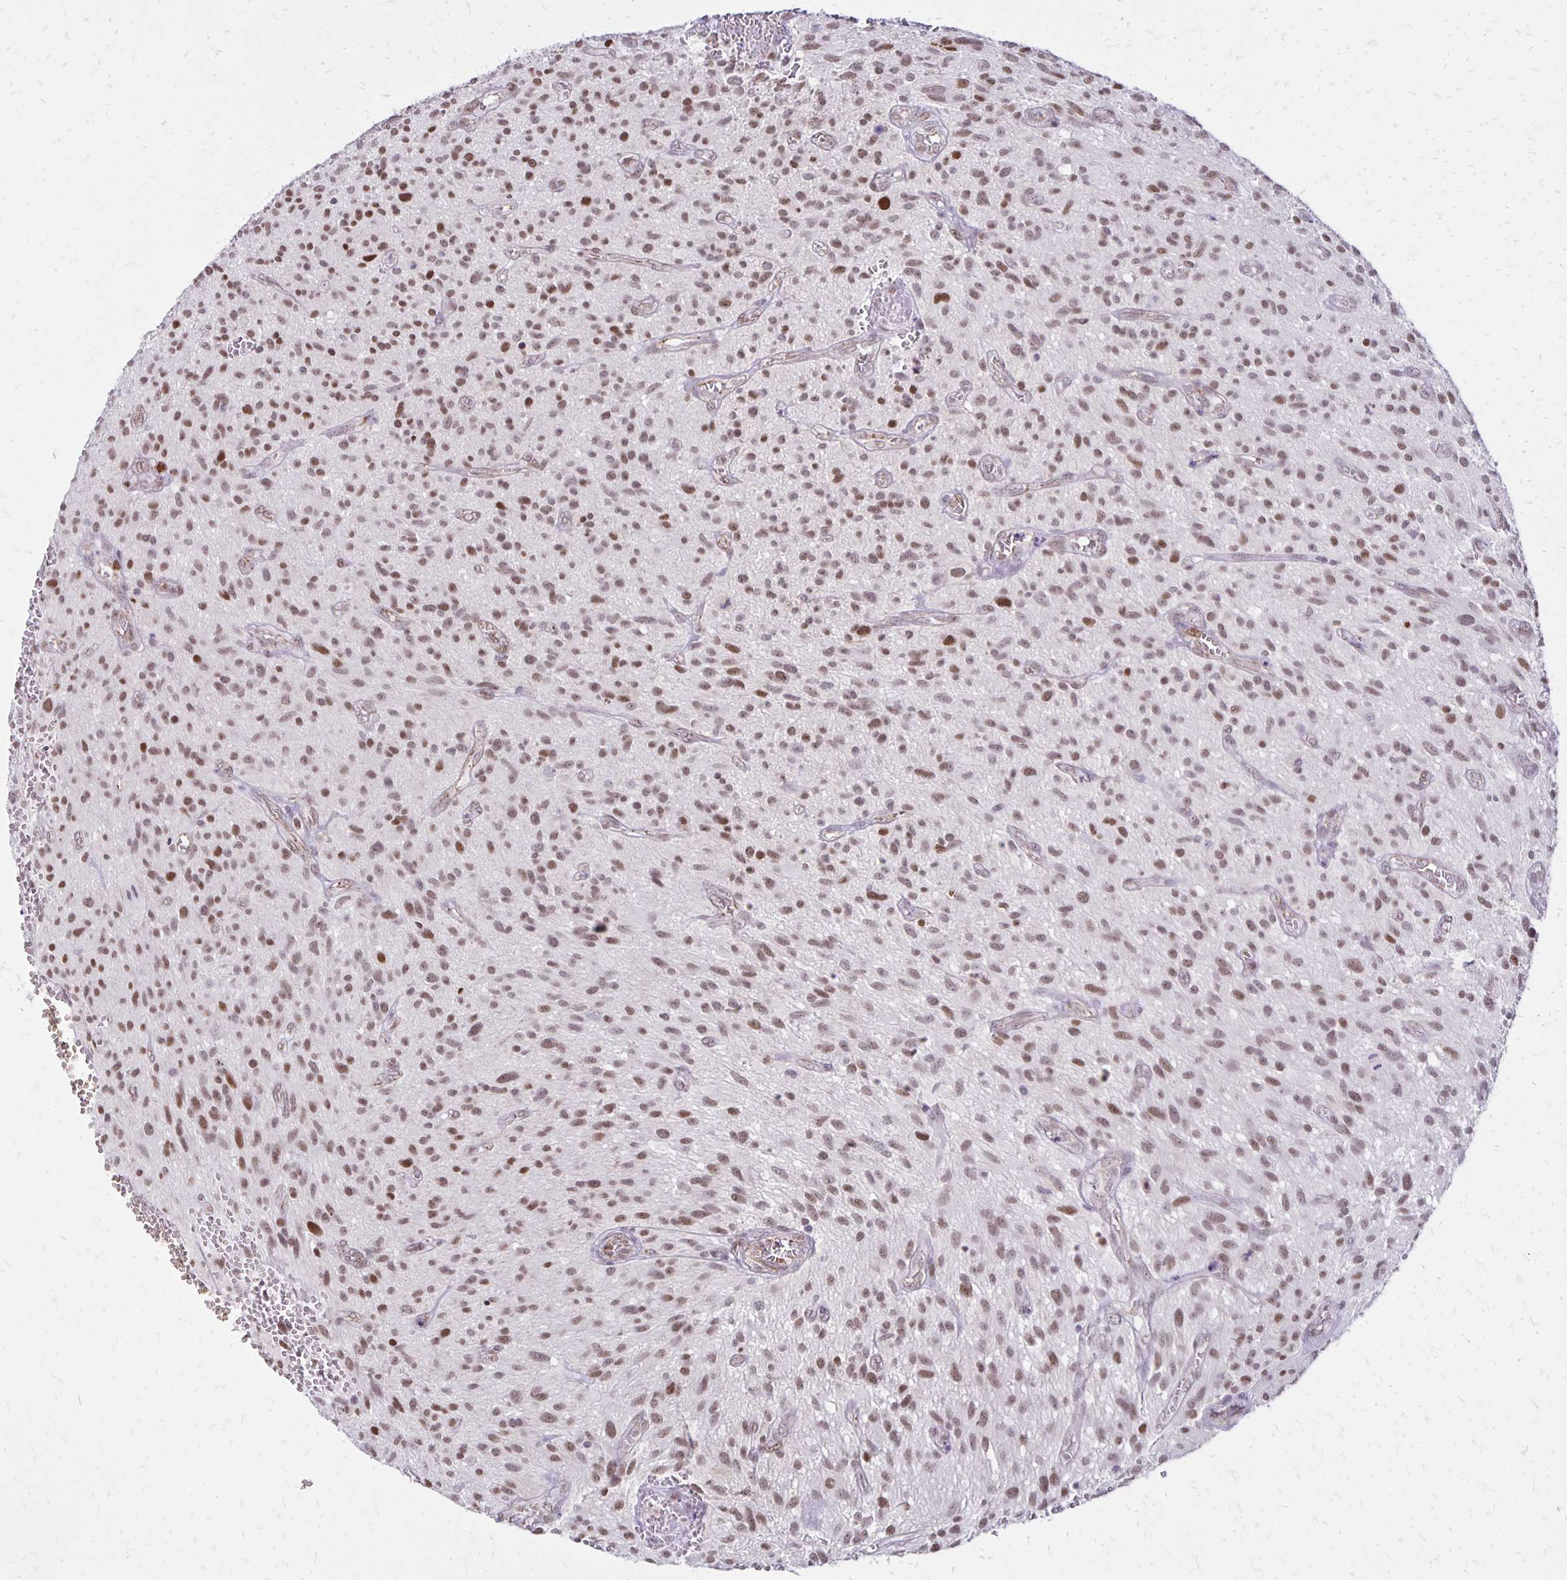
{"staining": {"intensity": "moderate", "quantity": ">75%", "location": "nuclear"}, "tissue": "glioma", "cell_type": "Tumor cells", "image_type": "cancer", "snomed": [{"axis": "morphology", "description": "Glioma, malignant, High grade"}, {"axis": "topography", "description": "Brain"}], "caption": "Immunohistochemistry image of neoplastic tissue: glioma stained using immunohistochemistry exhibits medium levels of moderate protein expression localized specifically in the nuclear of tumor cells, appearing as a nuclear brown color.", "gene": "DDB2", "patient": {"sex": "male", "age": 75}}